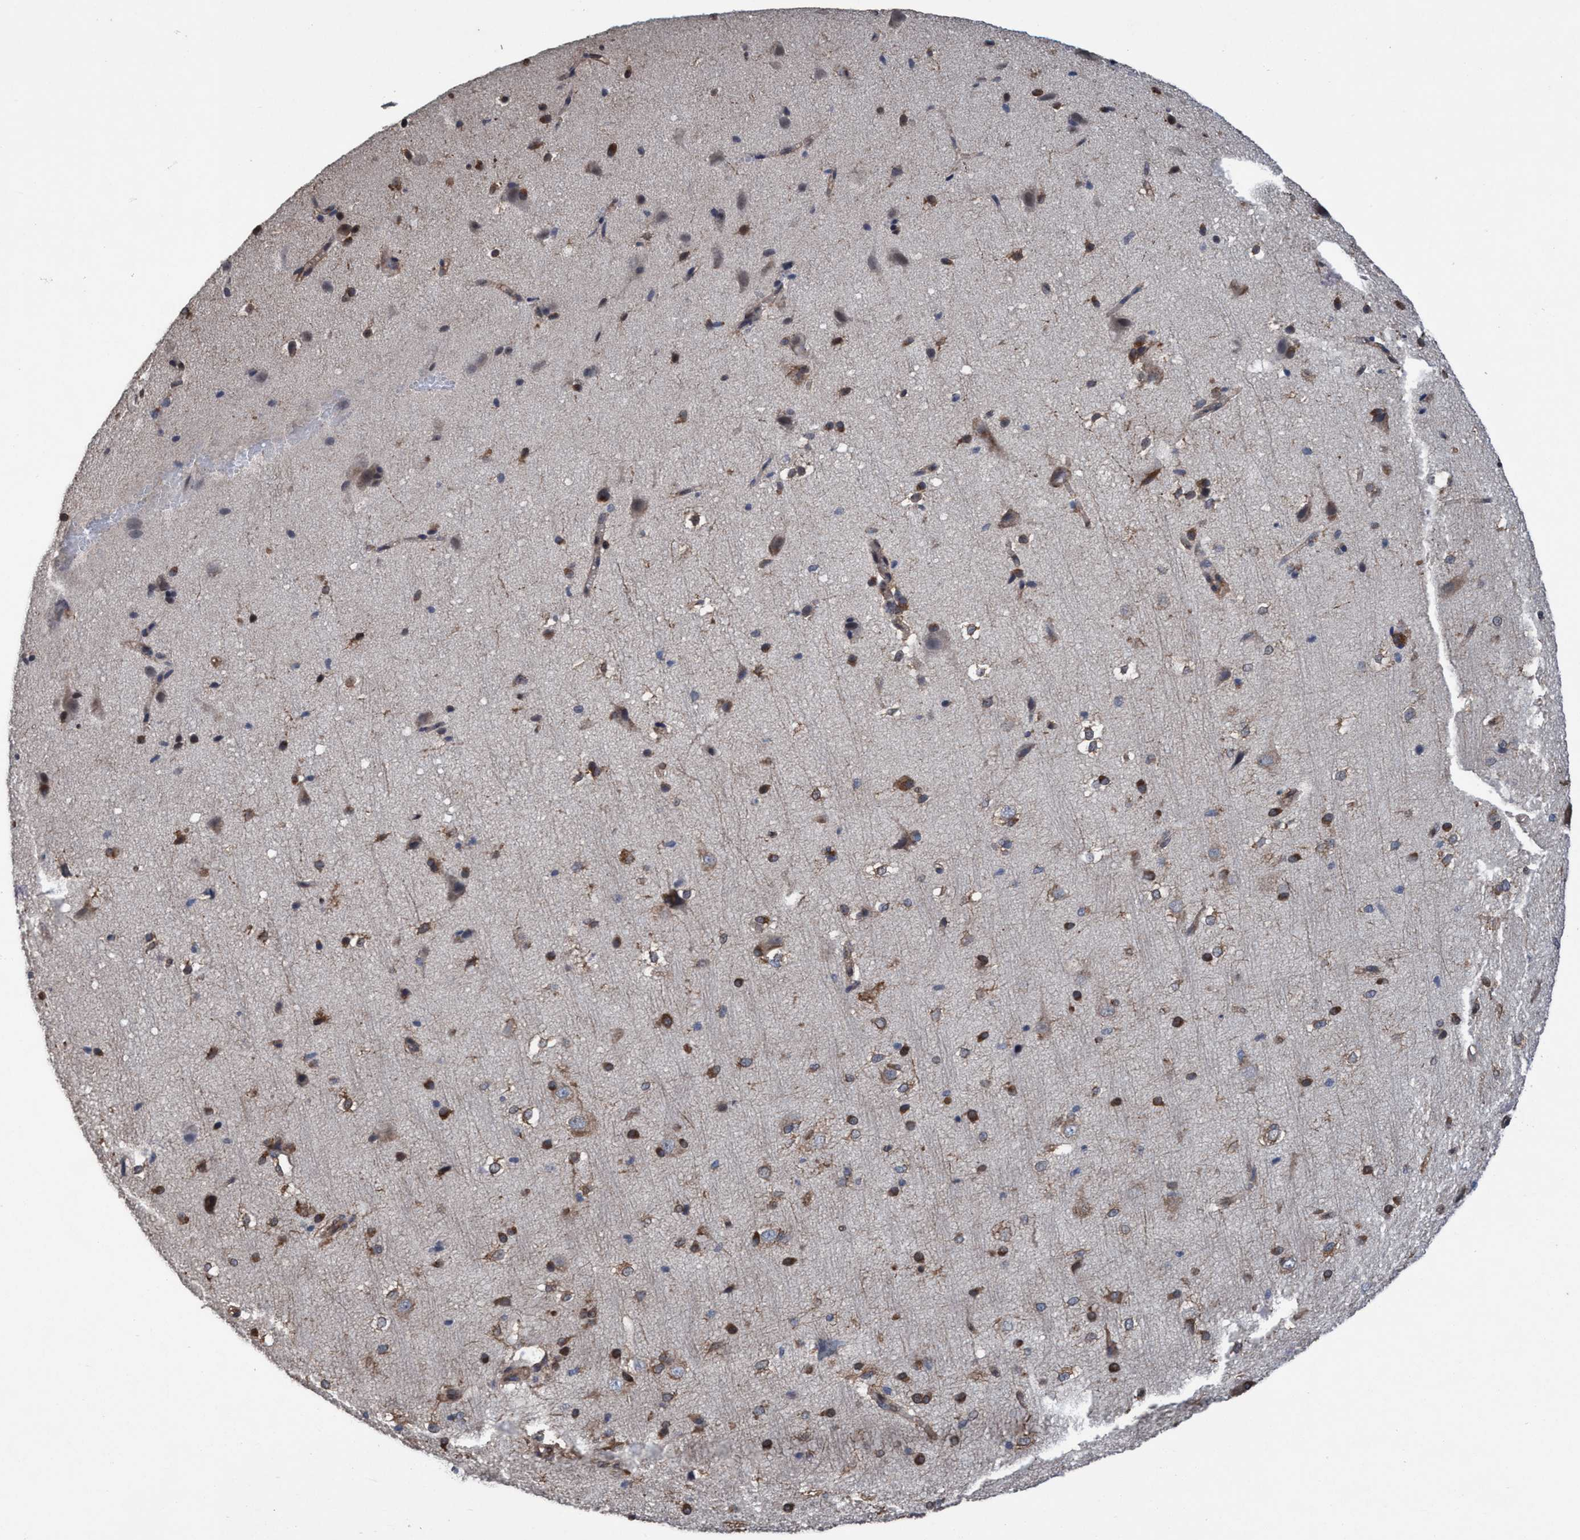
{"staining": {"intensity": "weak", "quantity": "25%-75%", "location": "cytoplasmic/membranous"}, "tissue": "cerebral cortex", "cell_type": "Endothelial cells", "image_type": "normal", "snomed": [{"axis": "morphology", "description": "Normal tissue, NOS"}, {"axis": "morphology", "description": "Developmental malformation"}, {"axis": "topography", "description": "Cerebral cortex"}], "caption": "Endothelial cells show weak cytoplasmic/membranous staining in approximately 25%-75% of cells in benign cerebral cortex.", "gene": "METAP2", "patient": {"sex": "female", "age": 30}}